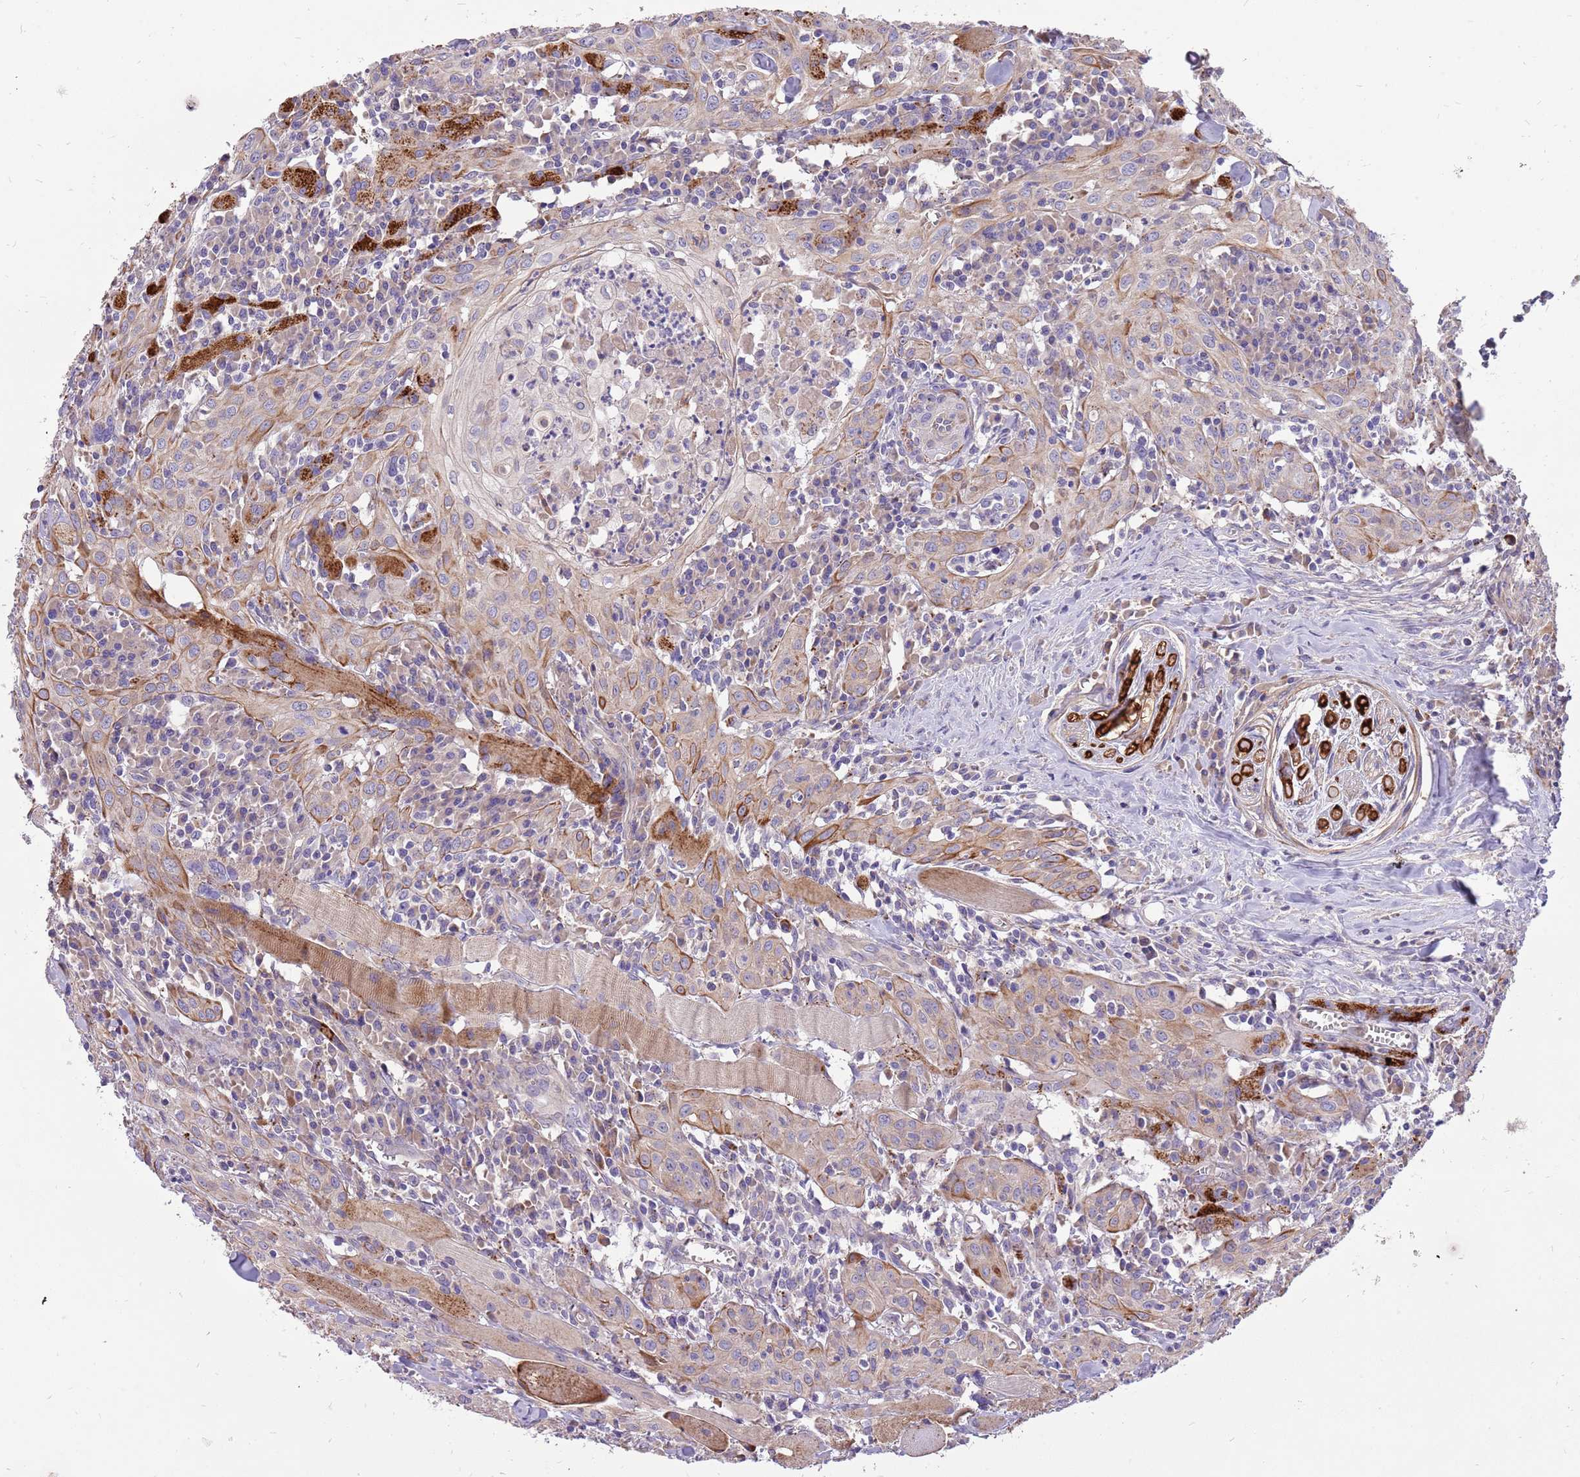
{"staining": {"intensity": "moderate", "quantity": "25%-75%", "location": "cytoplasmic/membranous"}, "tissue": "head and neck cancer", "cell_type": "Tumor cells", "image_type": "cancer", "snomed": [{"axis": "morphology", "description": "Squamous cell carcinoma, NOS"}, {"axis": "topography", "description": "Oral tissue"}, {"axis": "topography", "description": "Head-Neck"}], "caption": "Immunohistochemical staining of squamous cell carcinoma (head and neck) reveals medium levels of moderate cytoplasmic/membranous staining in approximately 25%-75% of tumor cells.", "gene": "NTN4", "patient": {"sex": "female", "age": 70}}